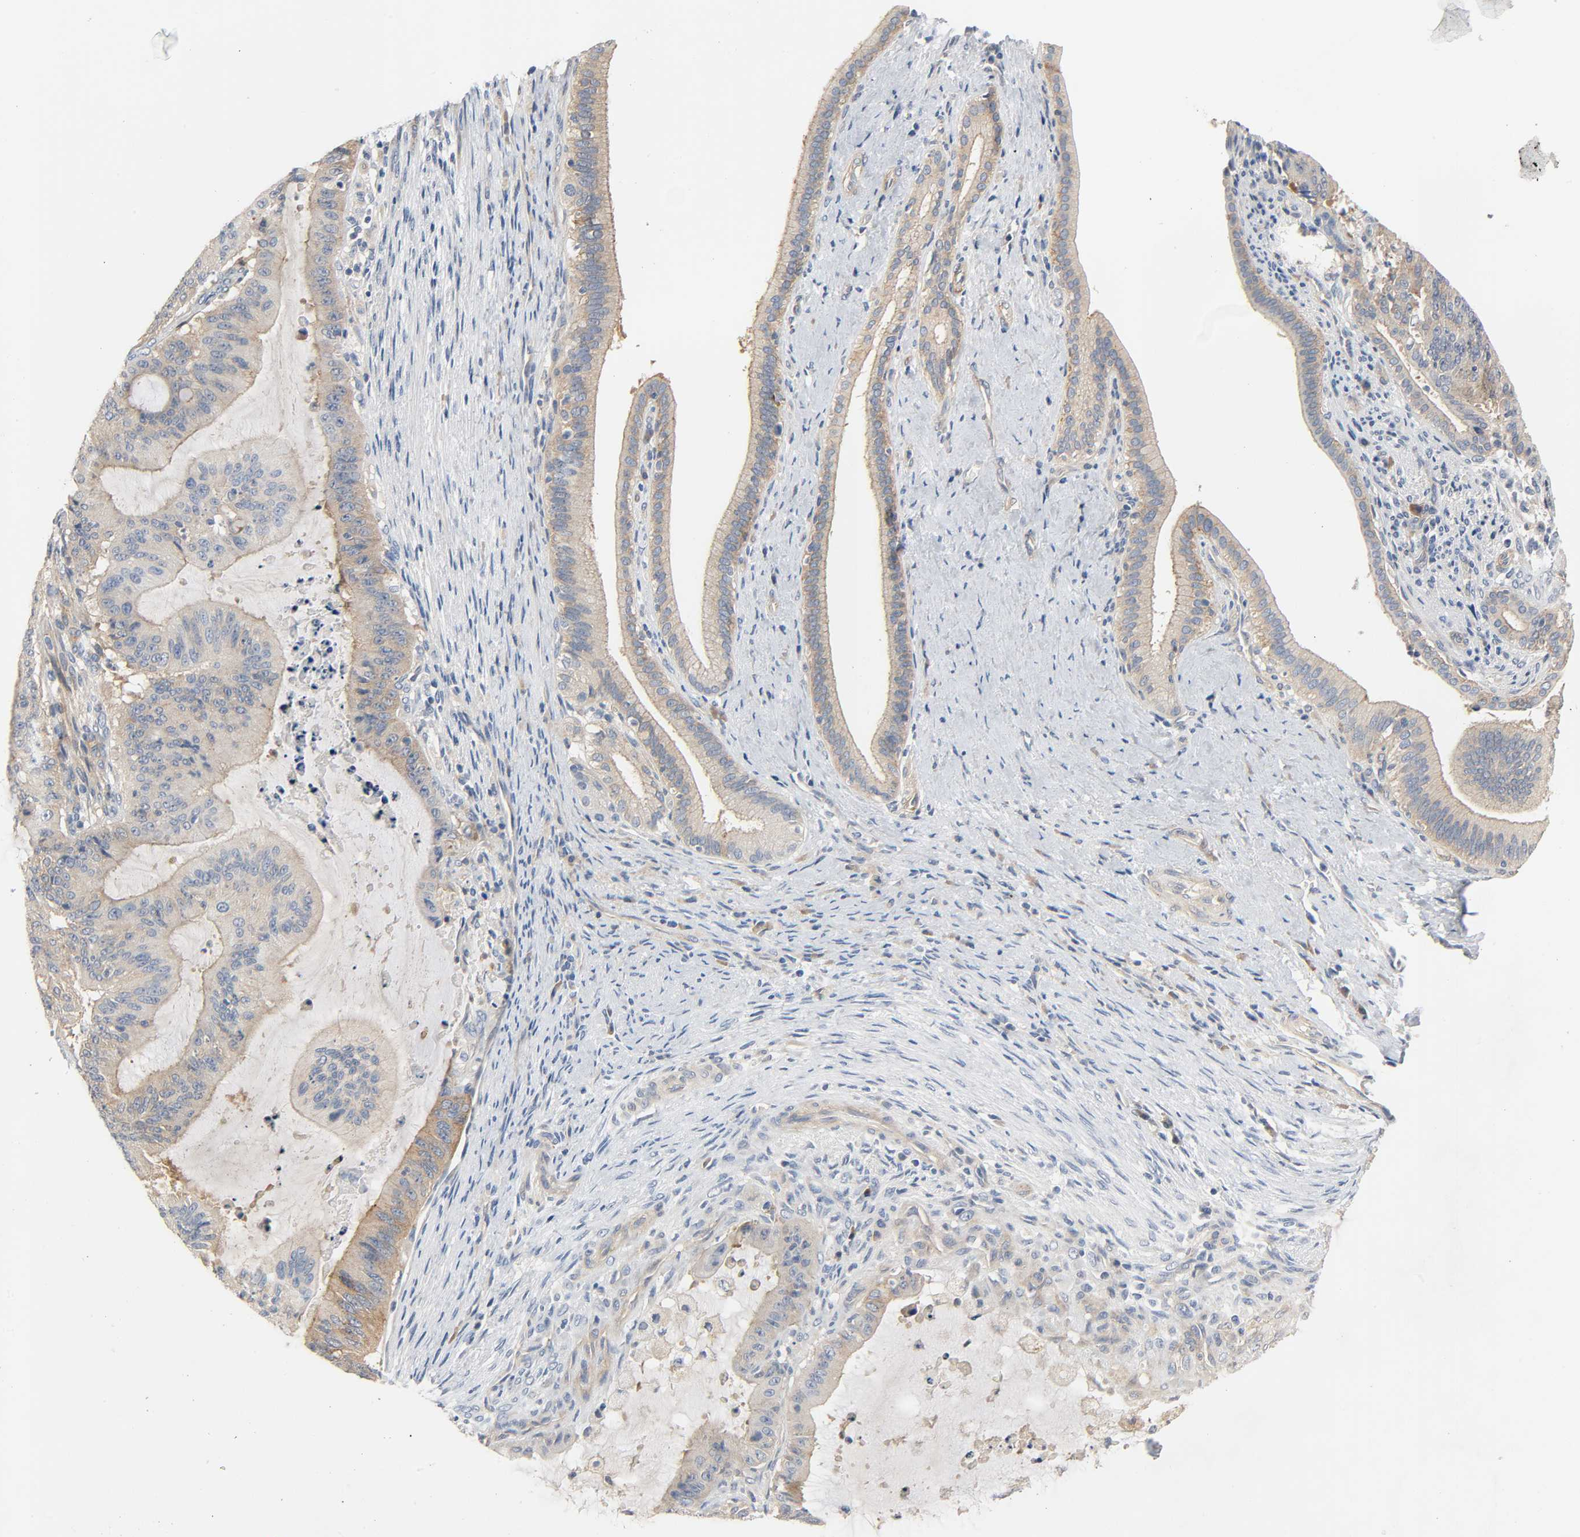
{"staining": {"intensity": "moderate", "quantity": ">75%", "location": "cytoplasmic/membranous"}, "tissue": "liver cancer", "cell_type": "Tumor cells", "image_type": "cancer", "snomed": [{"axis": "morphology", "description": "Cholangiocarcinoma"}, {"axis": "topography", "description": "Liver"}], "caption": "IHC (DAB) staining of liver cancer (cholangiocarcinoma) displays moderate cytoplasmic/membranous protein expression in about >75% of tumor cells. (brown staining indicates protein expression, while blue staining denotes nuclei).", "gene": "ARPC1A", "patient": {"sex": "female", "age": 73}}